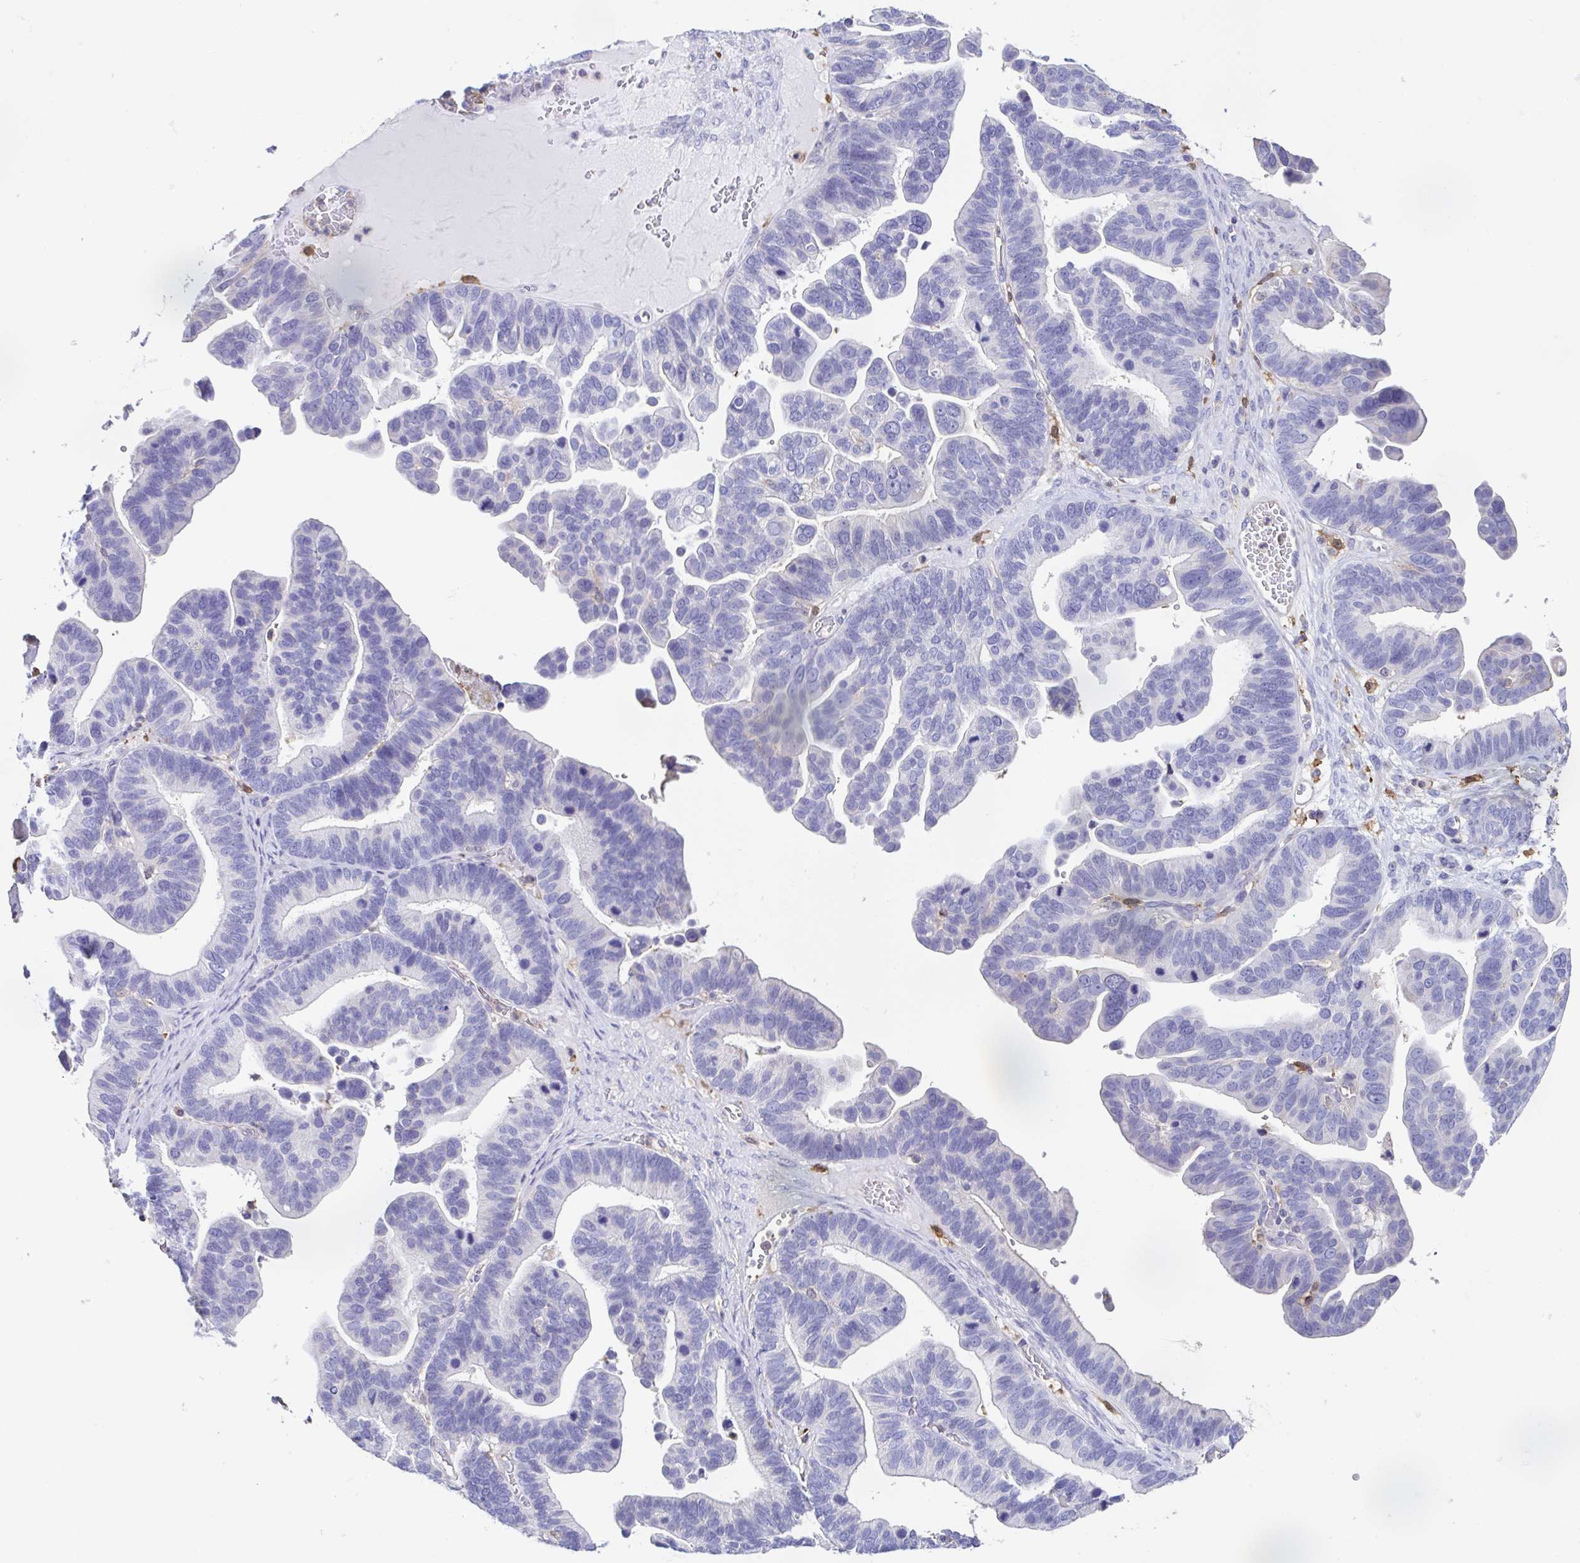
{"staining": {"intensity": "negative", "quantity": "none", "location": "none"}, "tissue": "ovarian cancer", "cell_type": "Tumor cells", "image_type": "cancer", "snomed": [{"axis": "morphology", "description": "Cystadenocarcinoma, serous, NOS"}, {"axis": "topography", "description": "Ovary"}], "caption": "A high-resolution photomicrograph shows immunohistochemistry (IHC) staining of ovarian cancer (serous cystadenocarcinoma), which displays no significant staining in tumor cells.", "gene": "ANXA10", "patient": {"sex": "female", "age": 56}}